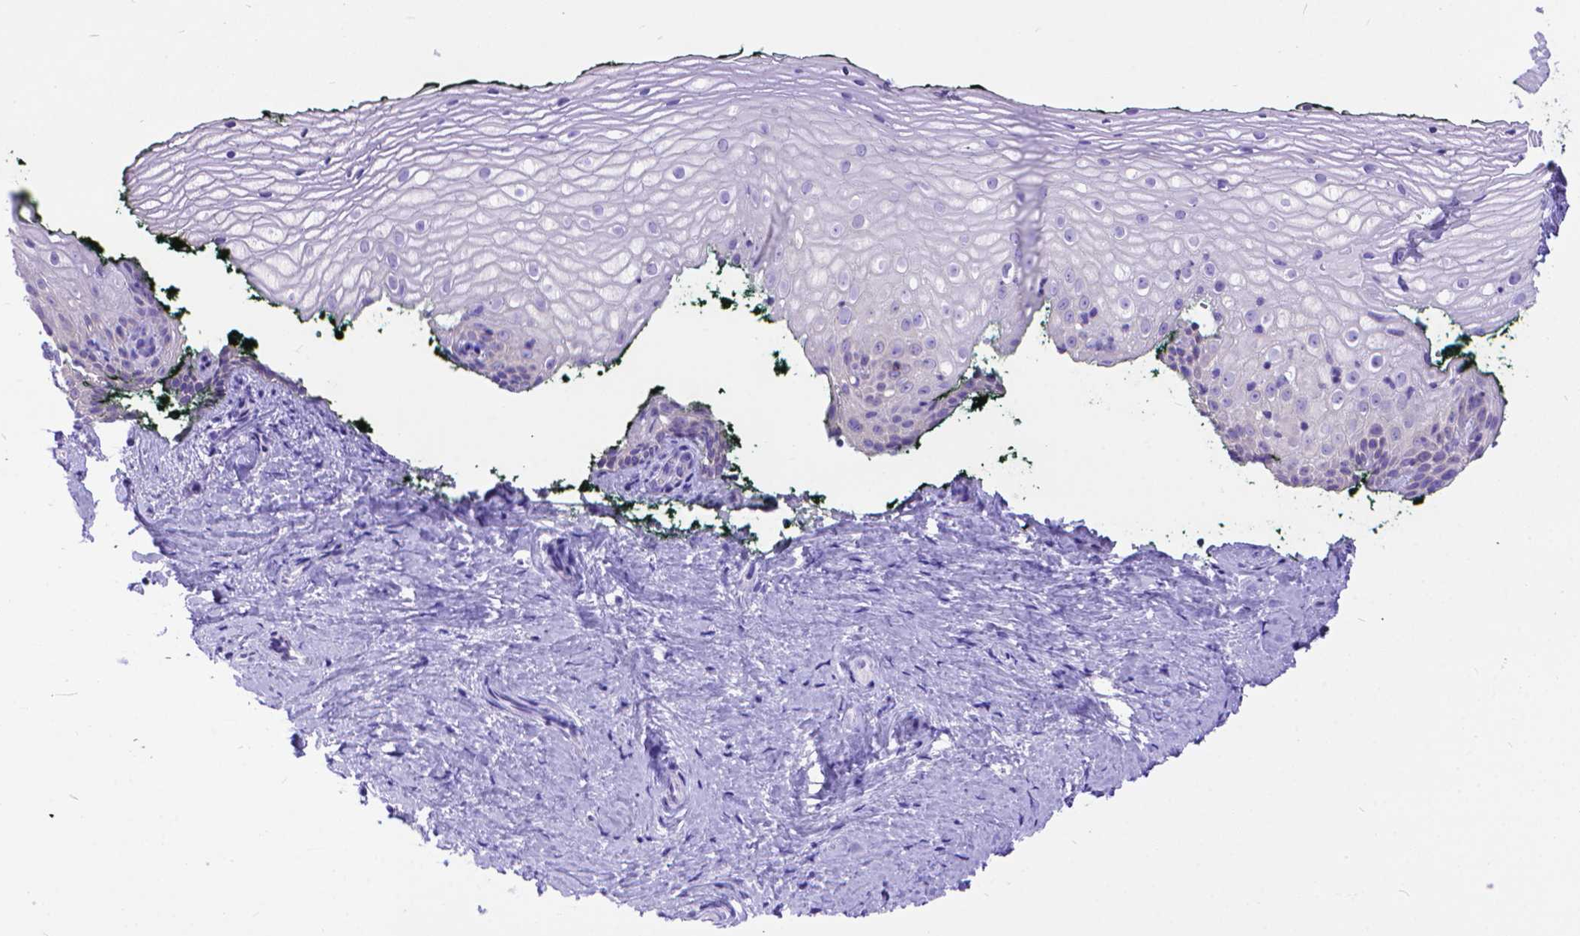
{"staining": {"intensity": "negative", "quantity": "none", "location": "none"}, "tissue": "vagina", "cell_type": "Squamous epithelial cells", "image_type": "normal", "snomed": [{"axis": "morphology", "description": "Normal tissue, NOS"}, {"axis": "topography", "description": "Vagina"}], "caption": "This is an immunohistochemistry (IHC) image of unremarkable vagina. There is no staining in squamous epithelial cells.", "gene": "DHRS2", "patient": {"sex": "female", "age": 47}}